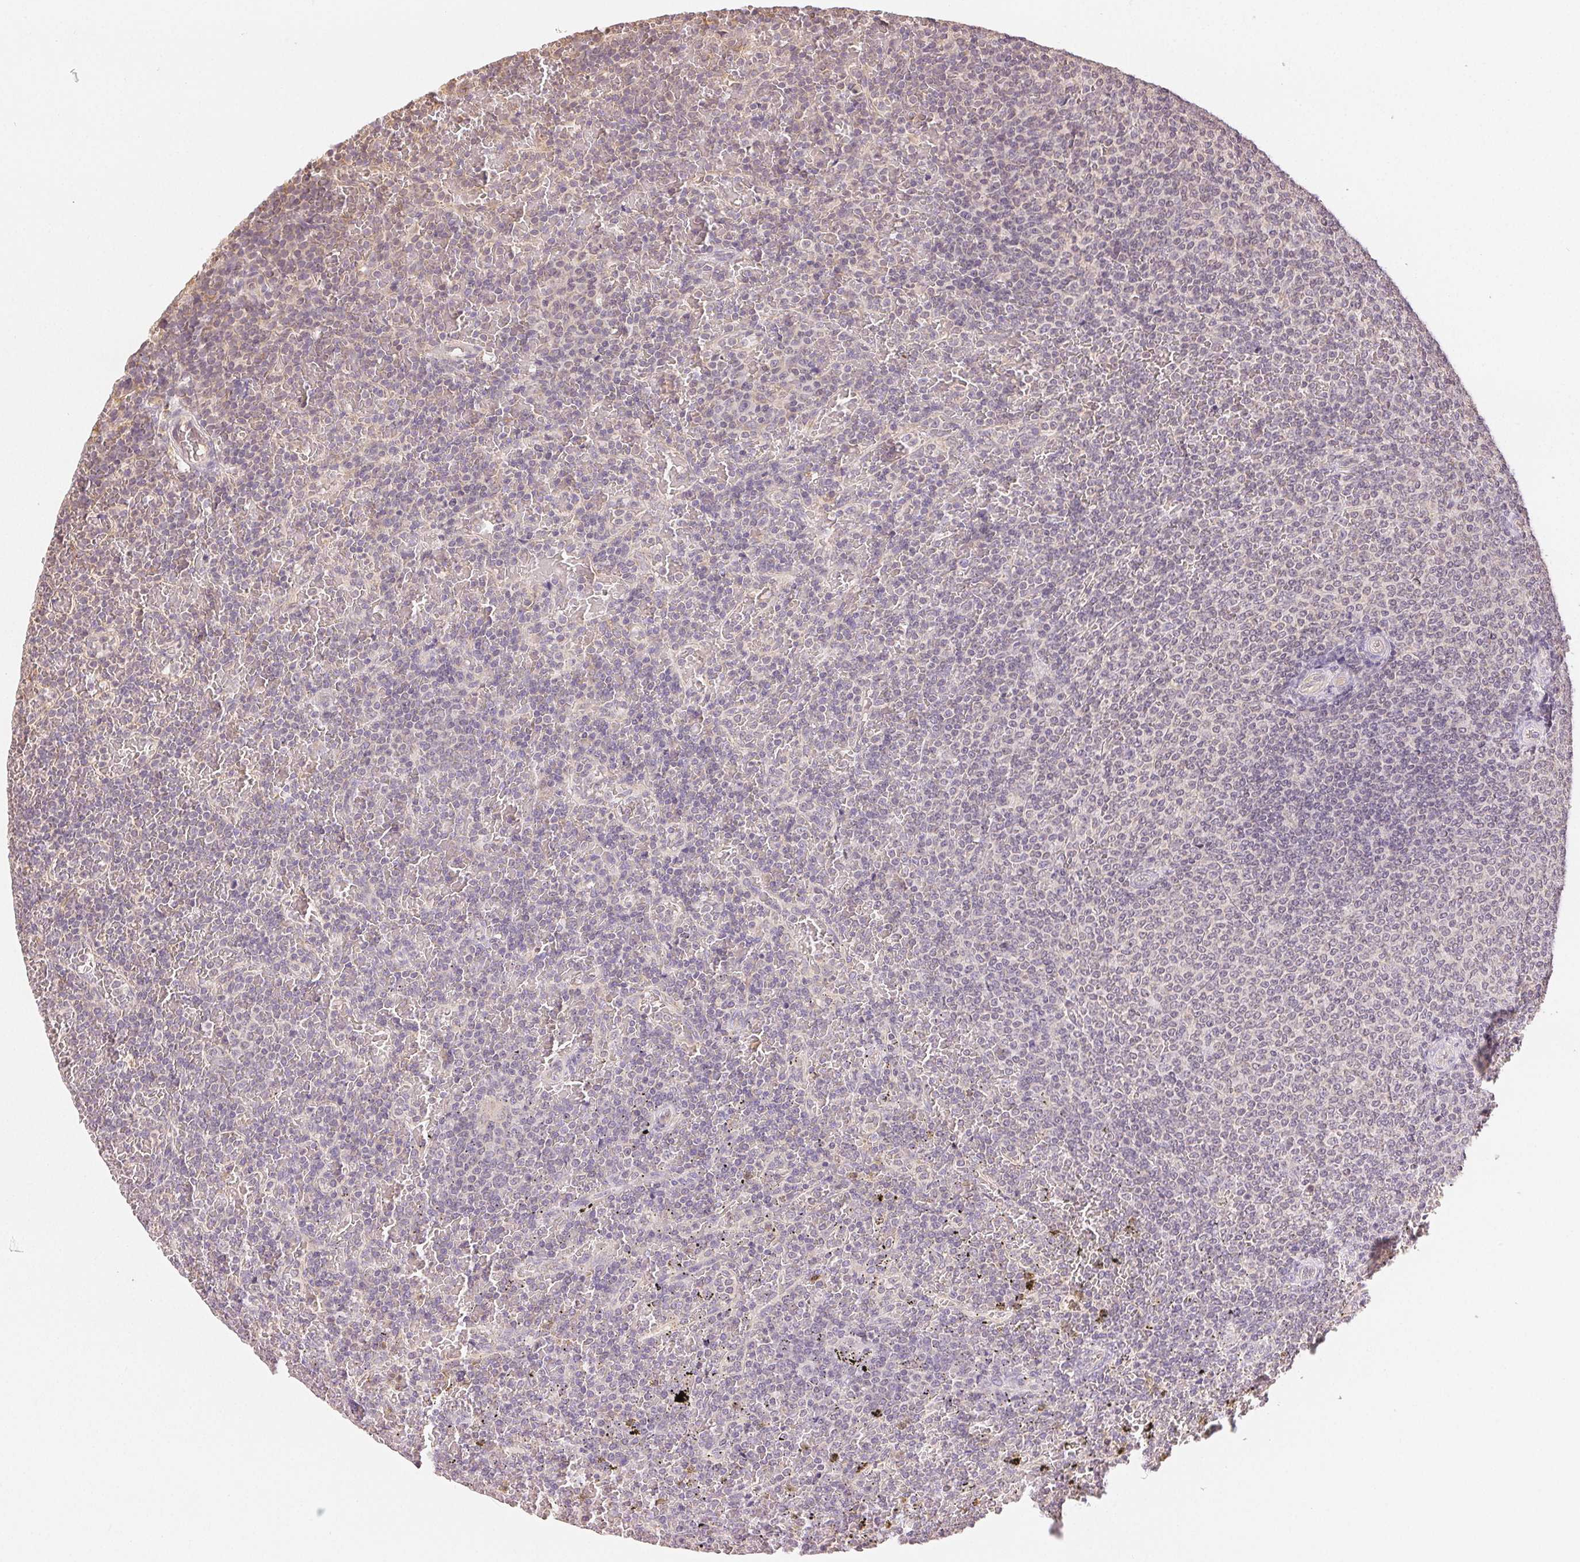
{"staining": {"intensity": "negative", "quantity": "none", "location": "none"}, "tissue": "lymphoma", "cell_type": "Tumor cells", "image_type": "cancer", "snomed": [{"axis": "morphology", "description": "Malignant lymphoma, non-Hodgkin's type, Low grade"}, {"axis": "topography", "description": "Spleen"}], "caption": "This photomicrograph is of malignant lymphoma, non-Hodgkin's type (low-grade) stained with immunohistochemistry (IHC) to label a protein in brown with the nuclei are counter-stained blue. There is no positivity in tumor cells.", "gene": "SEZ6L2", "patient": {"sex": "female", "age": 77}}